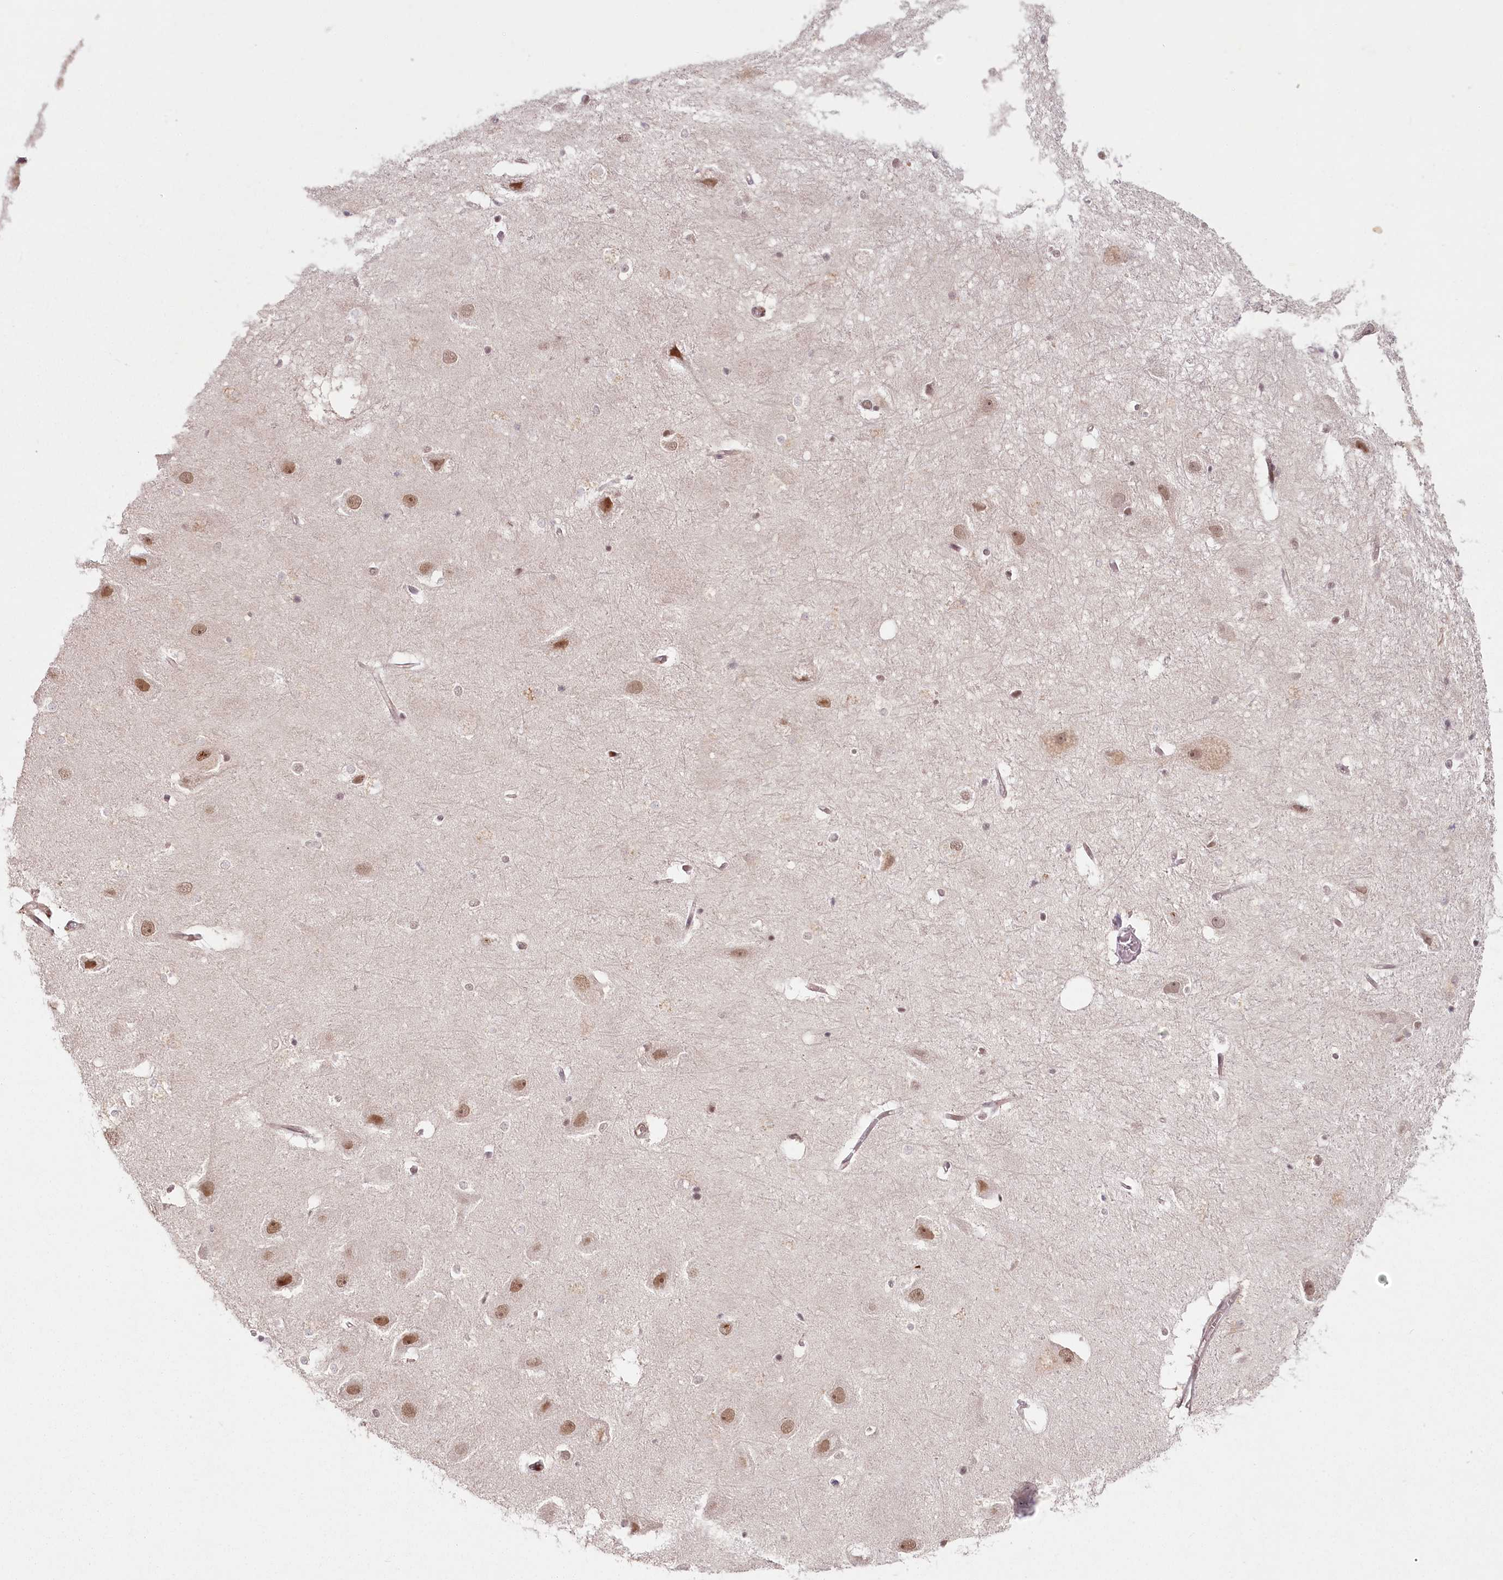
{"staining": {"intensity": "weak", "quantity": "<25%", "location": "nuclear"}, "tissue": "hippocampus", "cell_type": "Glial cells", "image_type": "normal", "snomed": [{"axis": "morphology", "description": "Normal tissue, NOS"}, {"axis": "topography", "description": "Hippocampus"}], "caption": "The immunohistochemistry histopathology image has no significant expression in glial cells of hippocampus.", "gene": "FAM204A", "patient": {"sex": "female", "age": 52}}